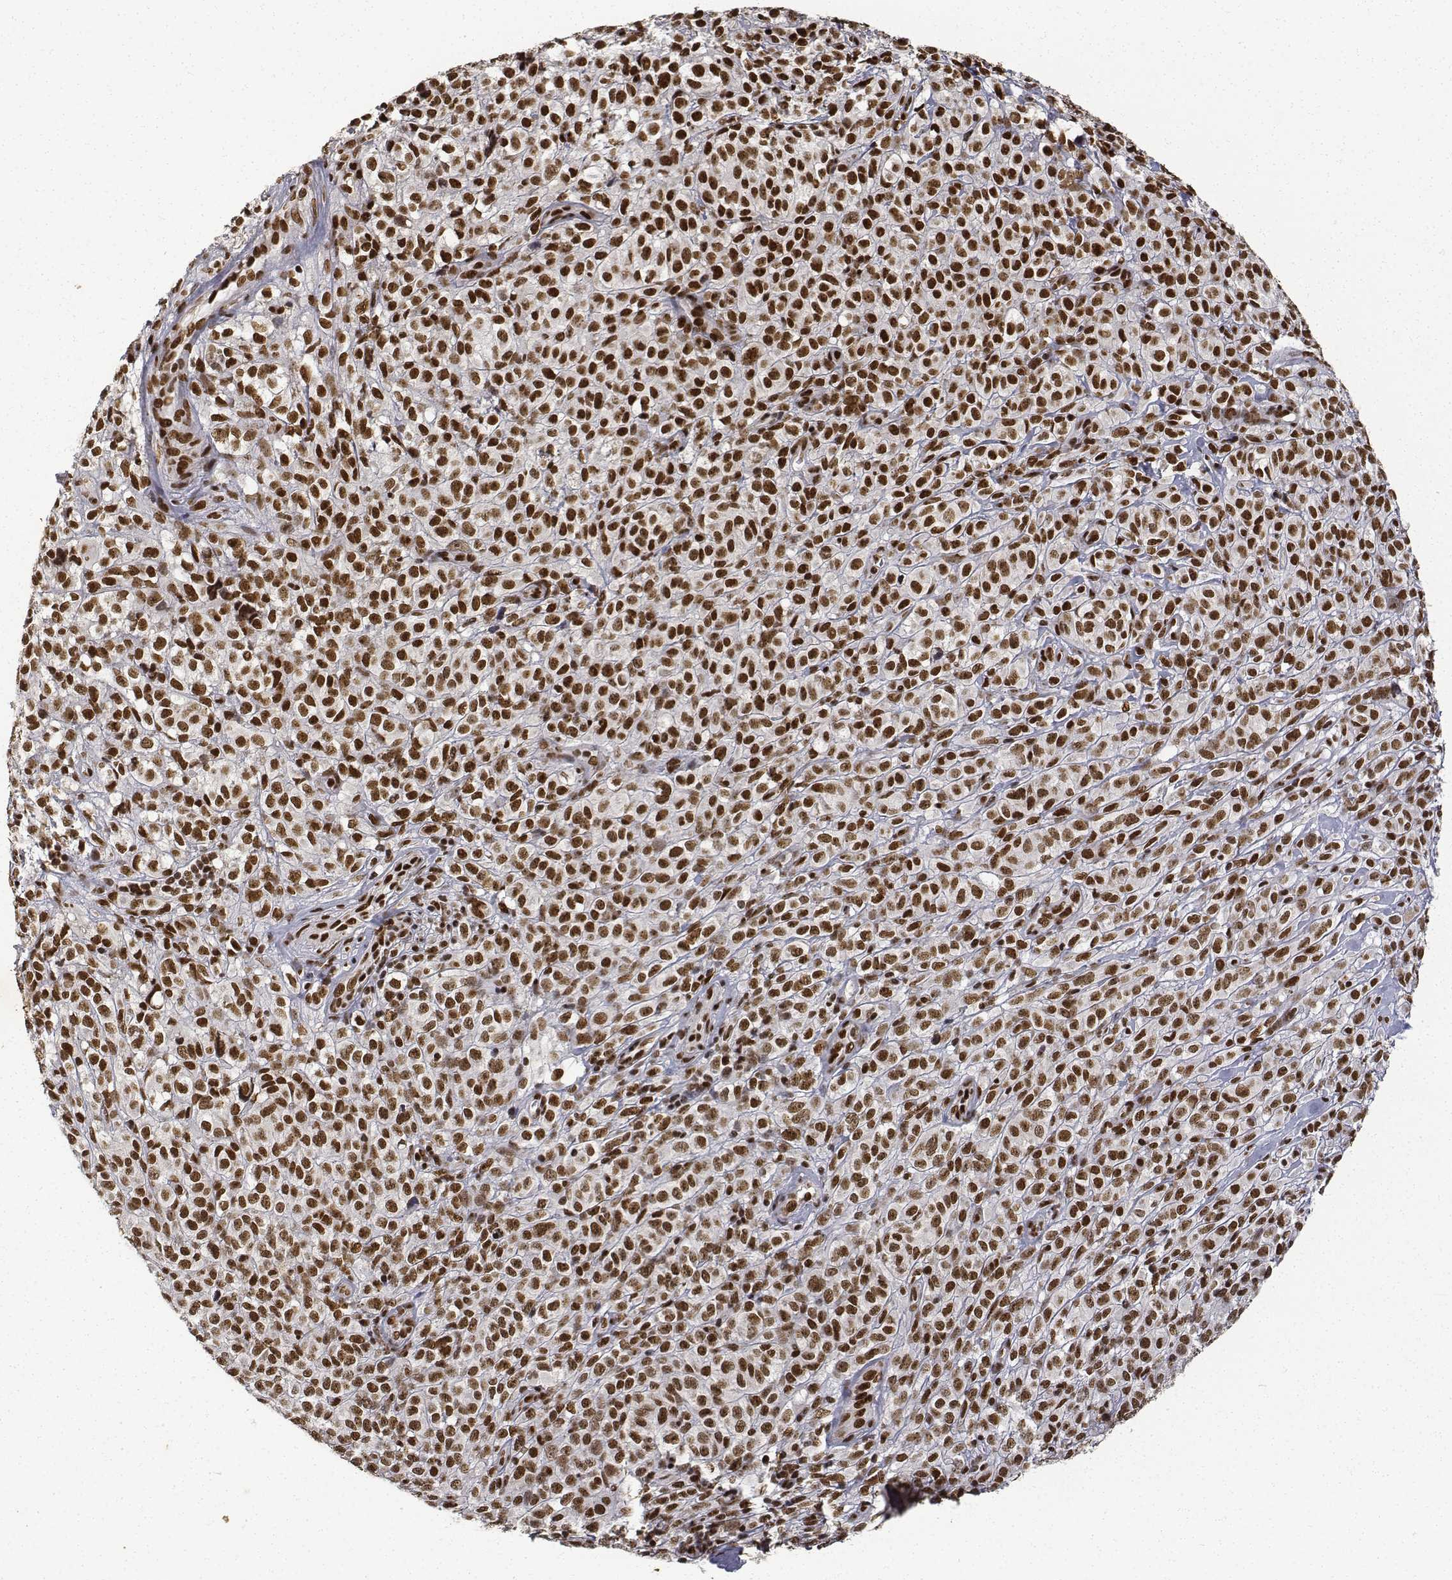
{"staining": {"intensity": "strong", "quantity": ">75%", "location": "nuclear"}, "tissue": "melanoma", "cell_type": "Tumor cells", "image_type": "cancer", "snomed": [{"axis": "morphology", "description": "Malignant melanoma, NOS"}, {"axis": "topography", "description": "Skin"}], "caption": "Tumor cells reveal strong nuclear expression in about >75% of cells in malignant melanoma.", "gene": "ATRX", "patient": {"sex": "male", "age": 85}}